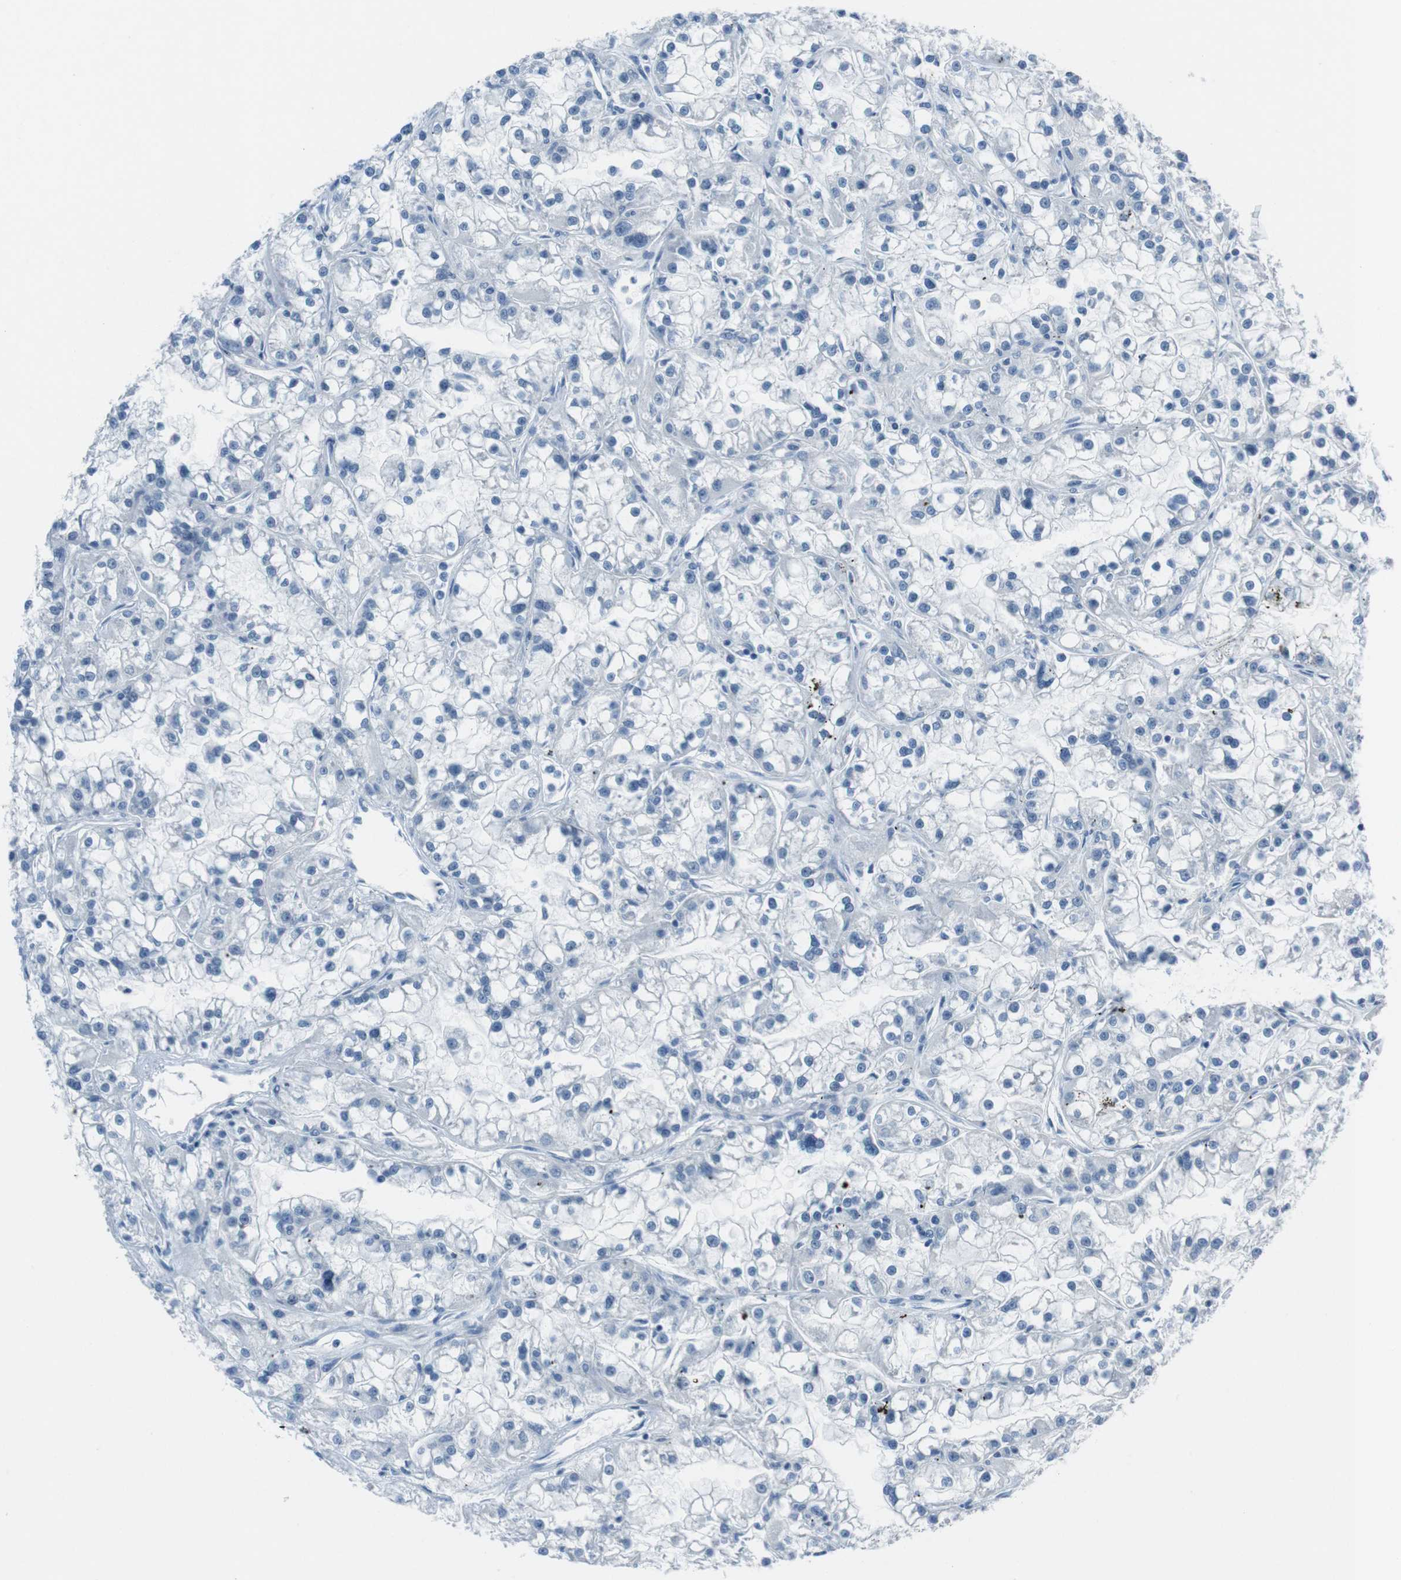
{"staining": {"intensity": "negative", "quantity": "none", "location": "none"}, "tissue": "renal cancer", "cell_type": "Tumor cells", "image_type": "cancer", "snomed": [{"axis": "morphology", "description": "Adenocarcinoma, NOS"}, {"axis": "topography", "description": "Kidney"}], "caption": "Renal cancer stained for a protein using IHC exhibits no expression tumor cells.", "gene": "HRH2", "patient": {"sex": "female", "age": 52}}